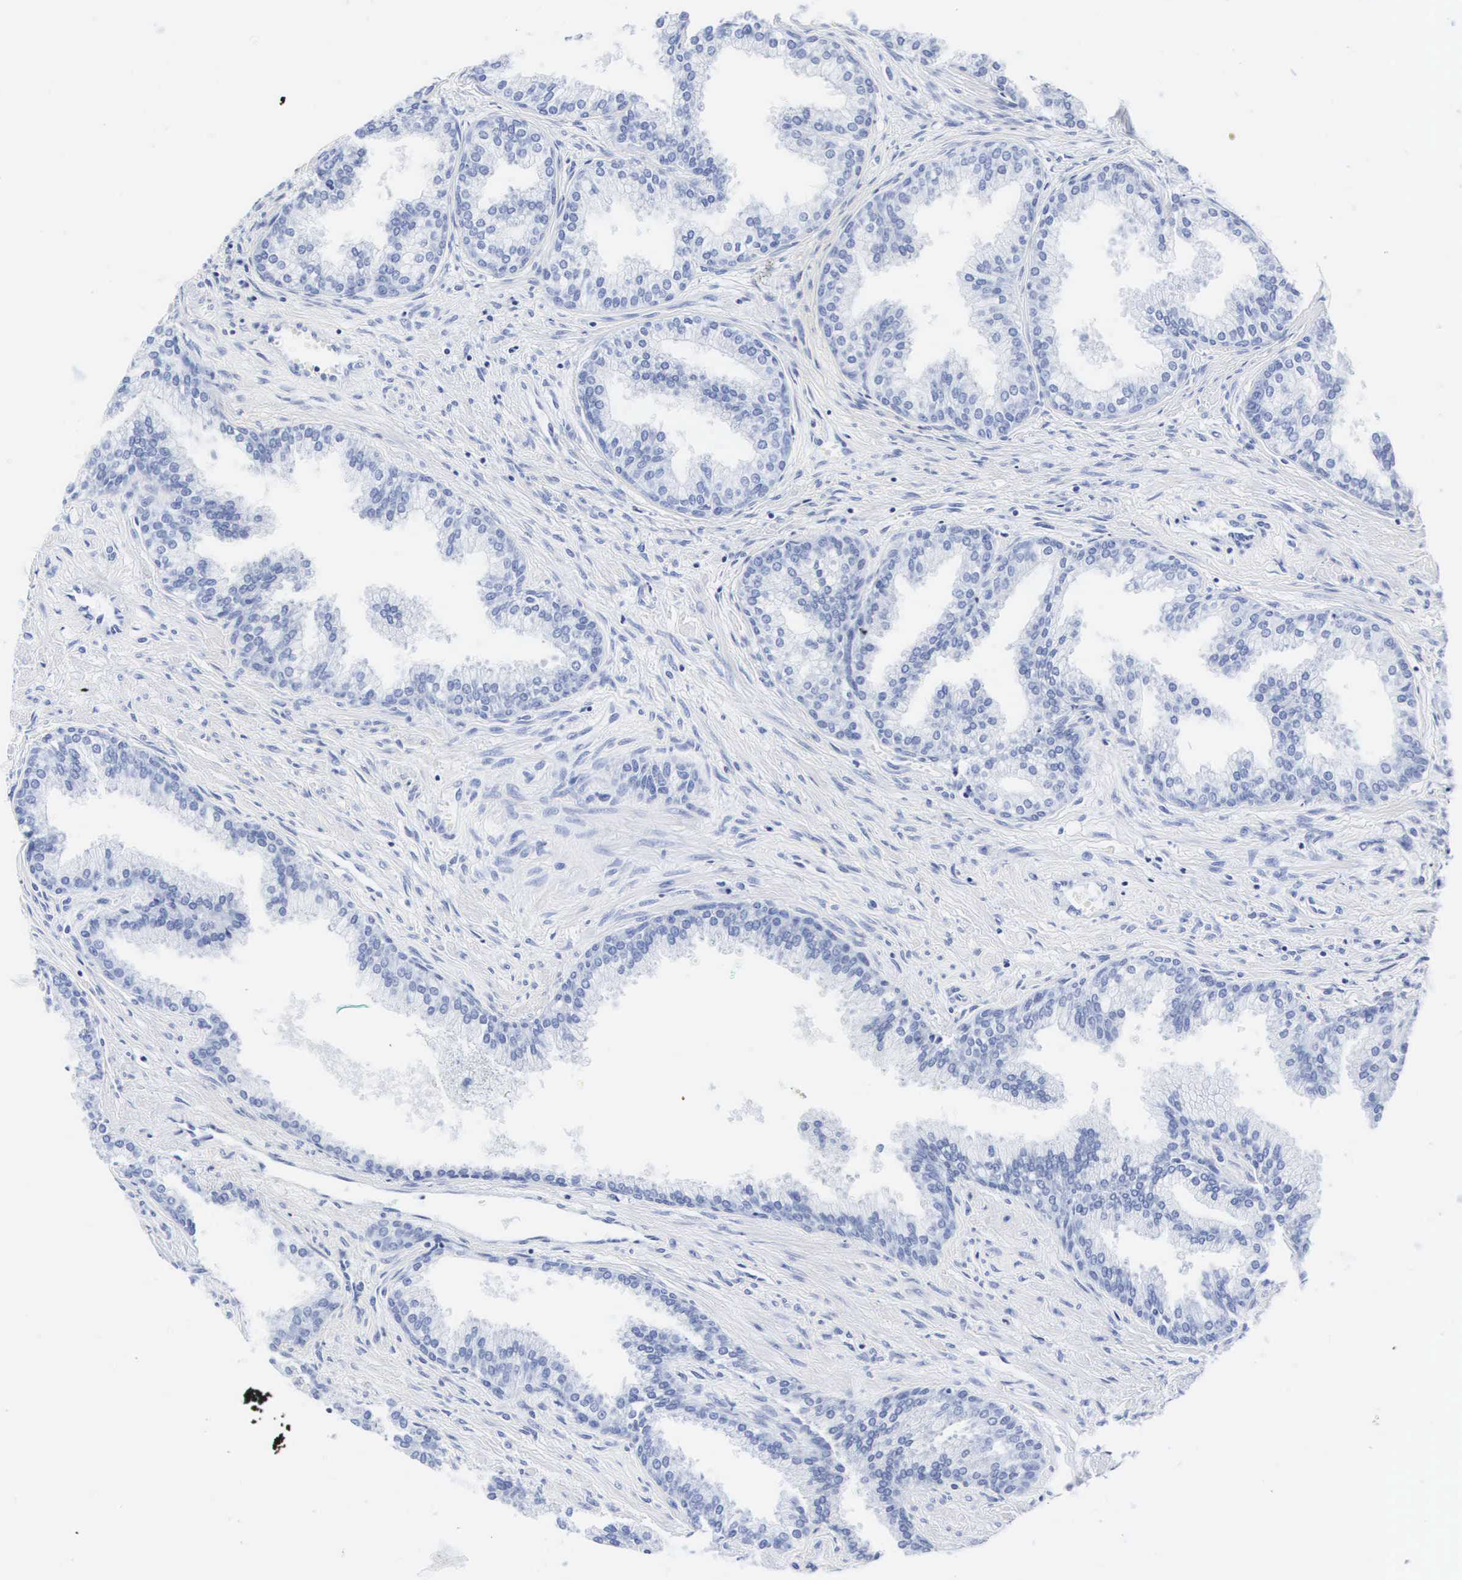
{"staining": {"intensity": "negative", "quantity": "none", "location": "none"}, "tissue": "prostate", "cell_type": "Glandular cells", "image_type": "normal", "snomed": [{"axis": "morphology", "description": "Normal tissue, NOS"}, {"axis": "topography", "description": "Prostate"}], "caption": "Glandular cells are negative for brown protein staining in benign prostate.", "gene": "INS", "patient": {"sex": "male", "age": 68}}